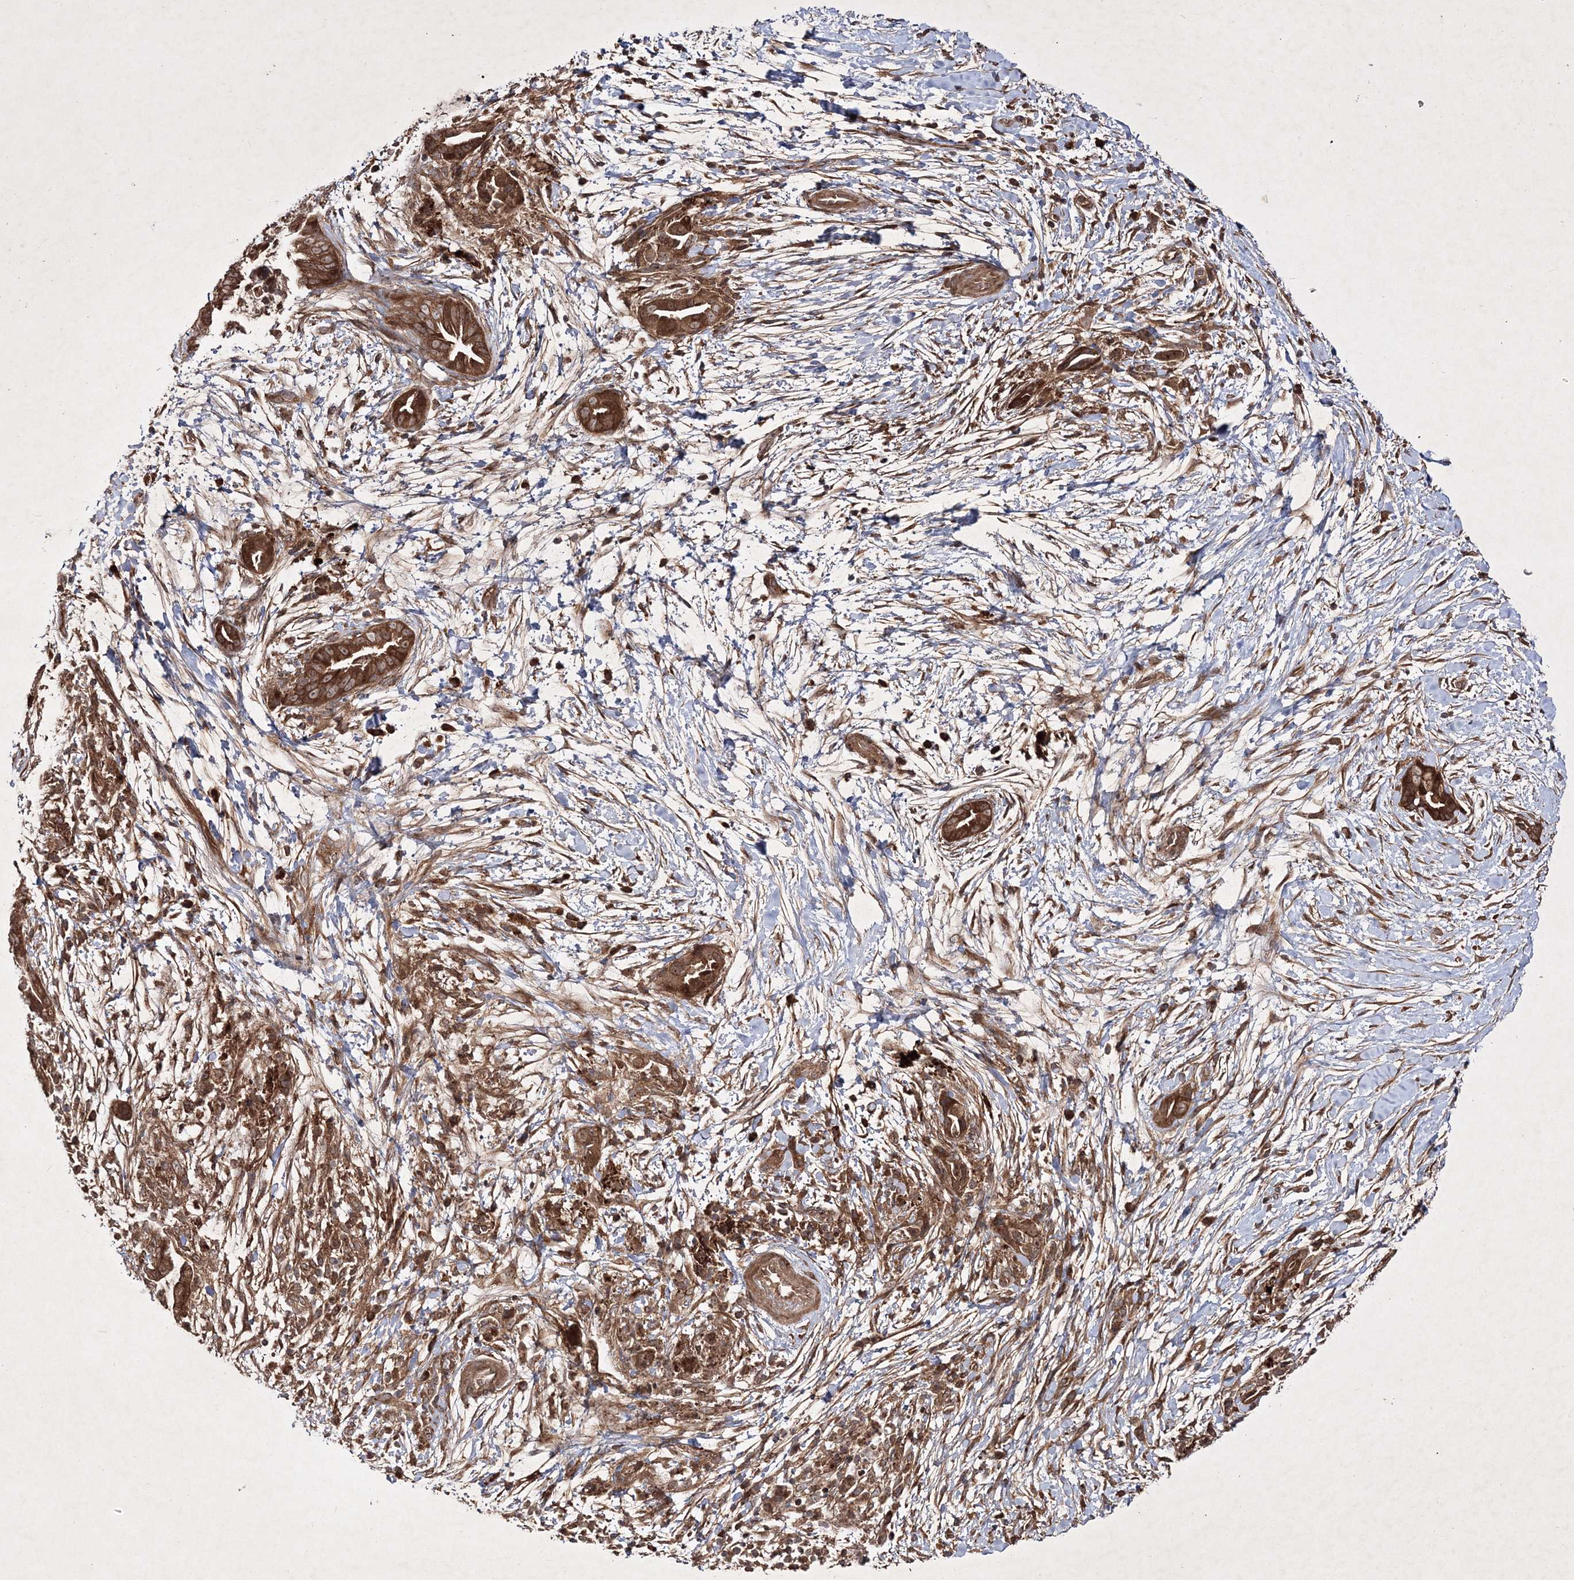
{"staining": {"intensity": "strong", "quantity": ">75%", "location": "cytoplasmic/membranous"}, "tissue": "pancreatic cancer", "cell_type": "Tumor cells", "image_type": "cancer", "snomed": [{"axis": "morphology", "description": "Adenocarcinoma, NOS"}, {"axis": "topography", "description": "Pancreas"}], "caption": "Immunohistochemistry (IHC) micrograph of pancreatic cancer (adenocarcinoma) stained for a protein (brown), which shows high levels of strong cytoplasmic/membranous positivity in approximately >75% of tumor cells.", "gene": "DNAJC13", "patient": {"sex": "male", "age": 75}}